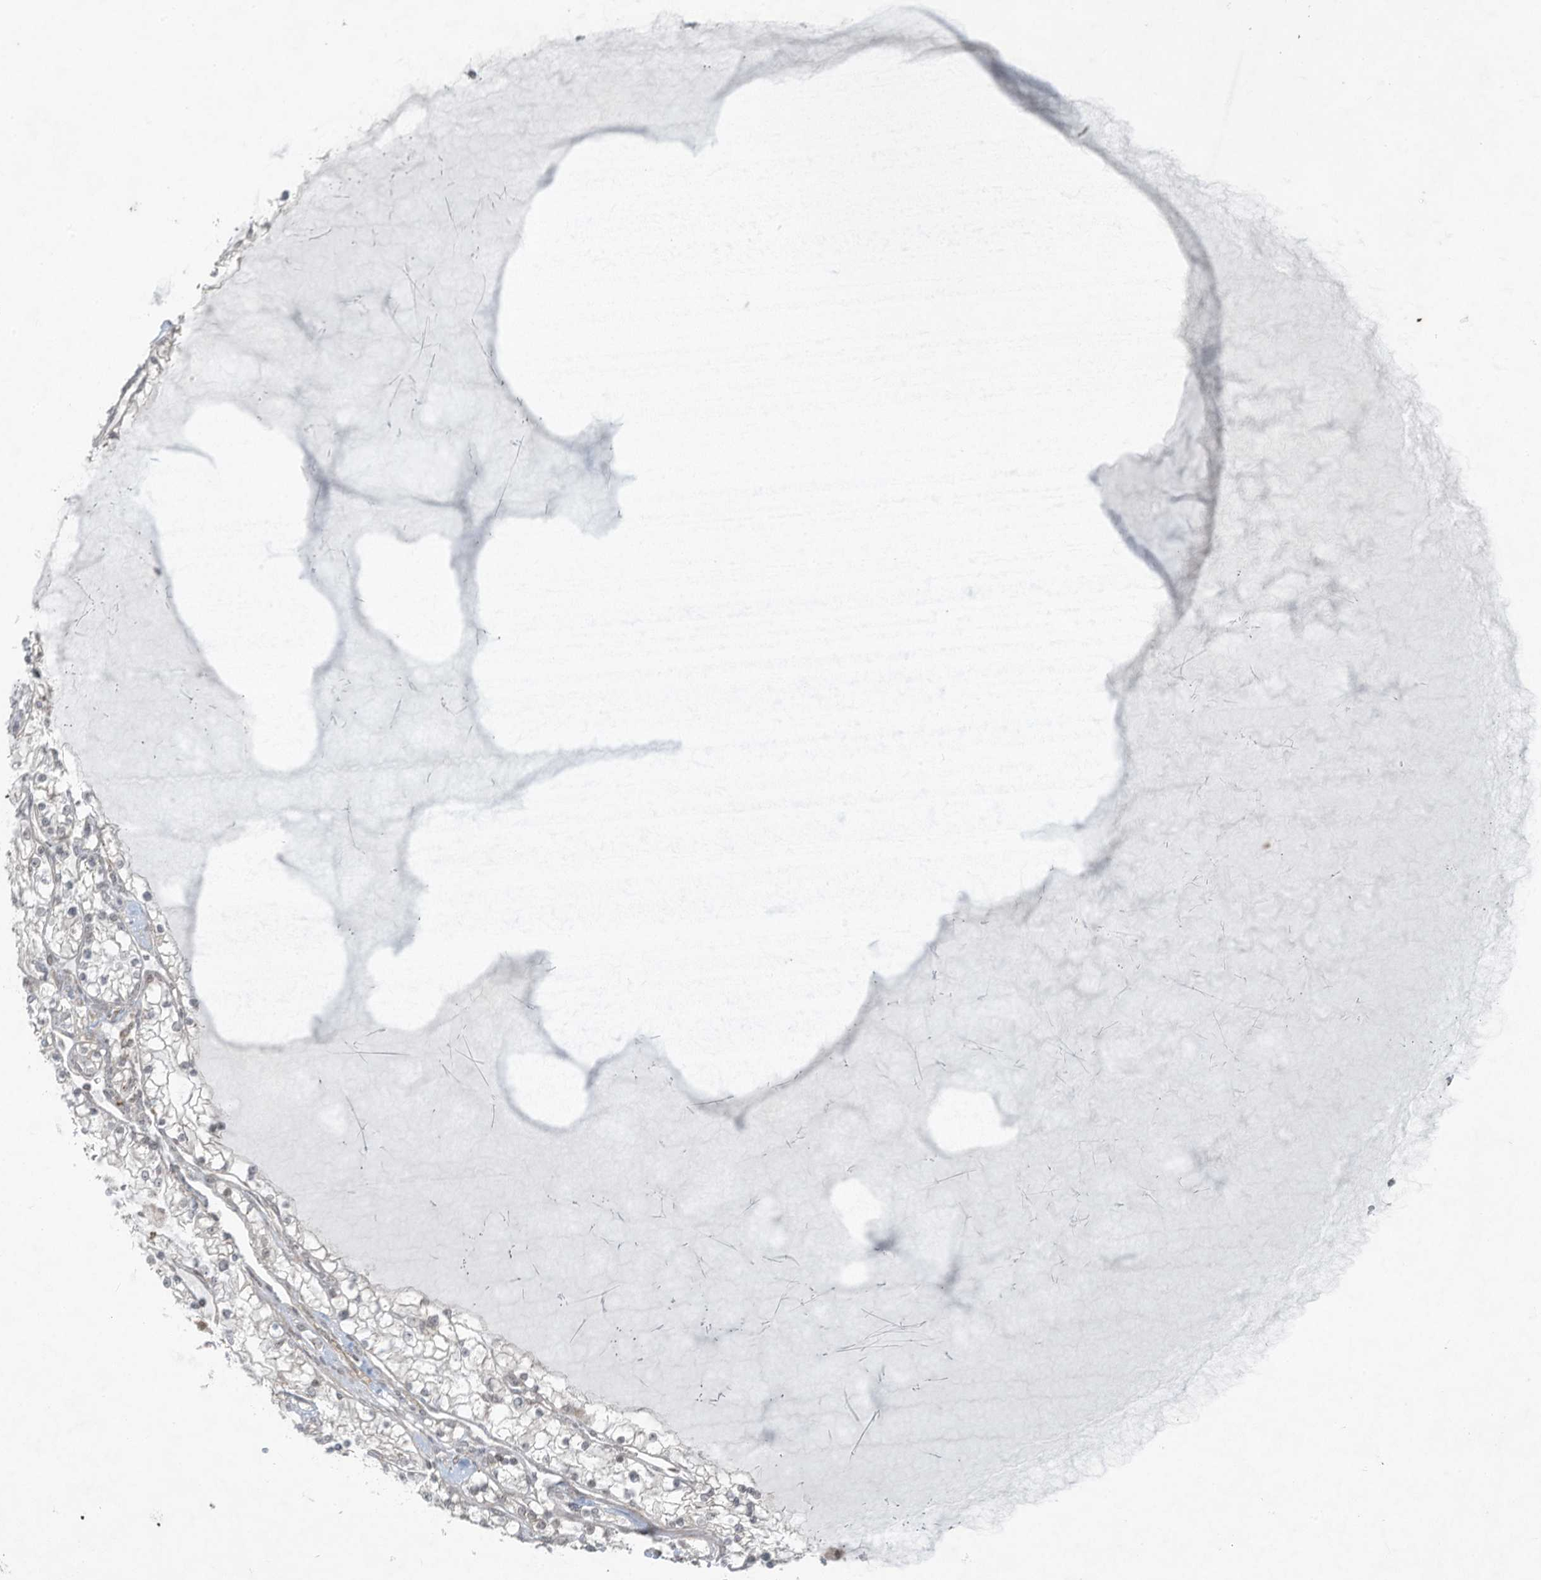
{"staining": {"intensity": "negative", "quantity": "none", "location": "none"}, "tissue": "renal cancer", "cell_type": "Tumor cells", "image_type": "cancer", "snomed": [{"axis": "morphology", "description": "Normal tissue, NOS"}, {"axis": "morphology", "description": "Adenocarcinoma, NOS"}, {"axis": "topography", "description": "Kidney"}], "caption": "Tumor cells are negative for brown protein staining in adenocarcinoma (renal).", "gene": "ZNF263", "patient": {"sex": "male", "age": 68}}